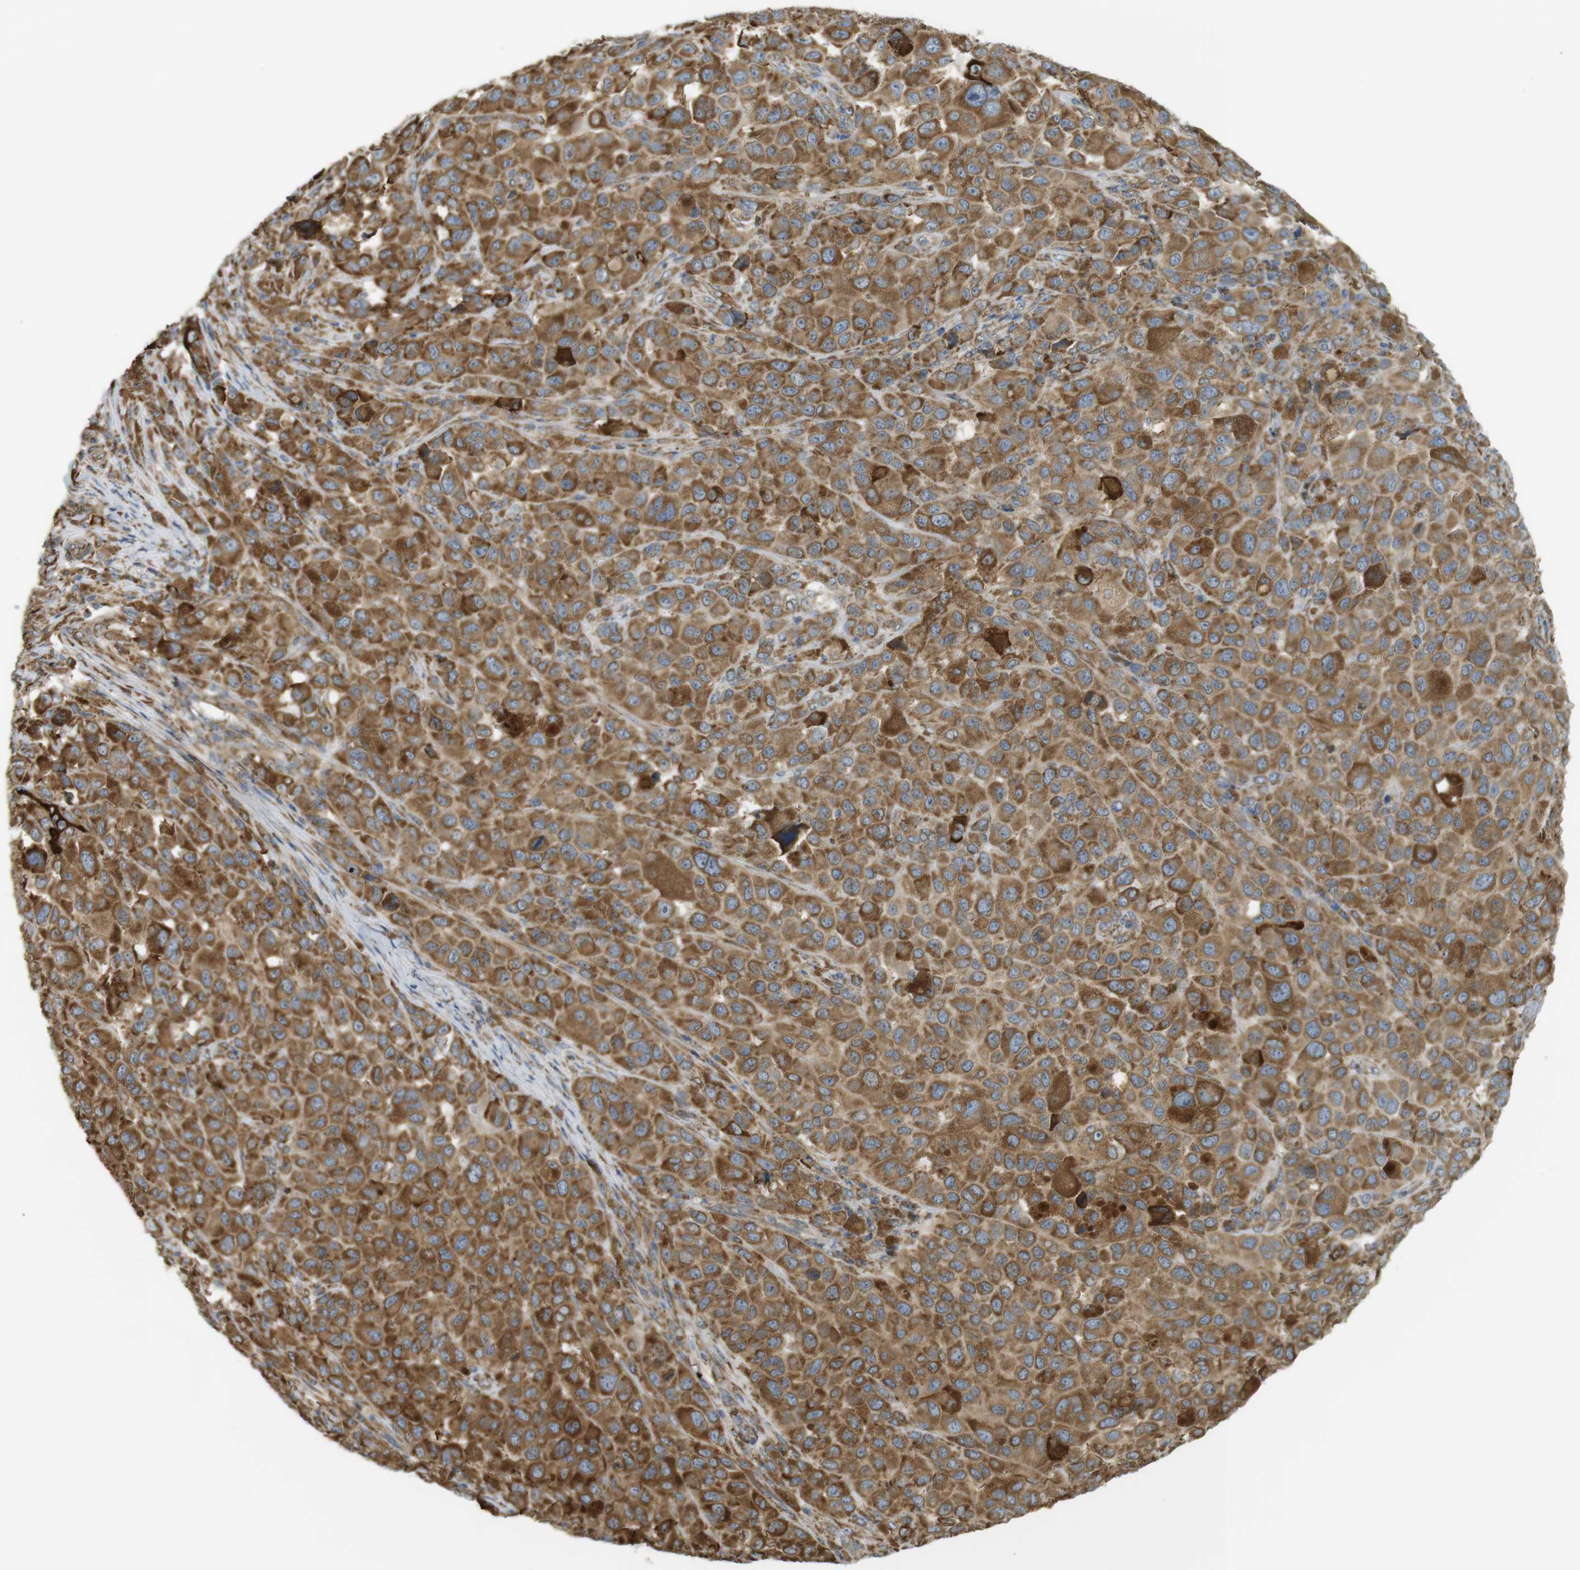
{"staining": {"intensity": "moderate", "quantity": ">75%", "location": "cytoplasmic/membranous"}, "tissue": "melanoma", "cell_type": "Tumor cells", "image_type": "cancer", "snomed": [{"axis": "morphology", "description": "Malignant melanoma, NOS"}, {"axis": "topography", "description": "Skin"}], "caption": "Malignant melanoma was stained to show a protein in brown. There is medium levels of moderate cytoplasmic/membranous expression in approximately >75% of tumor cells. (DAB (3,3'-diaminobenzidine) IHC, brown staining for protein, blue staining for nuclei).", "gene": "MBOAT2", "patient": {"sex": "male", "age": 96}}